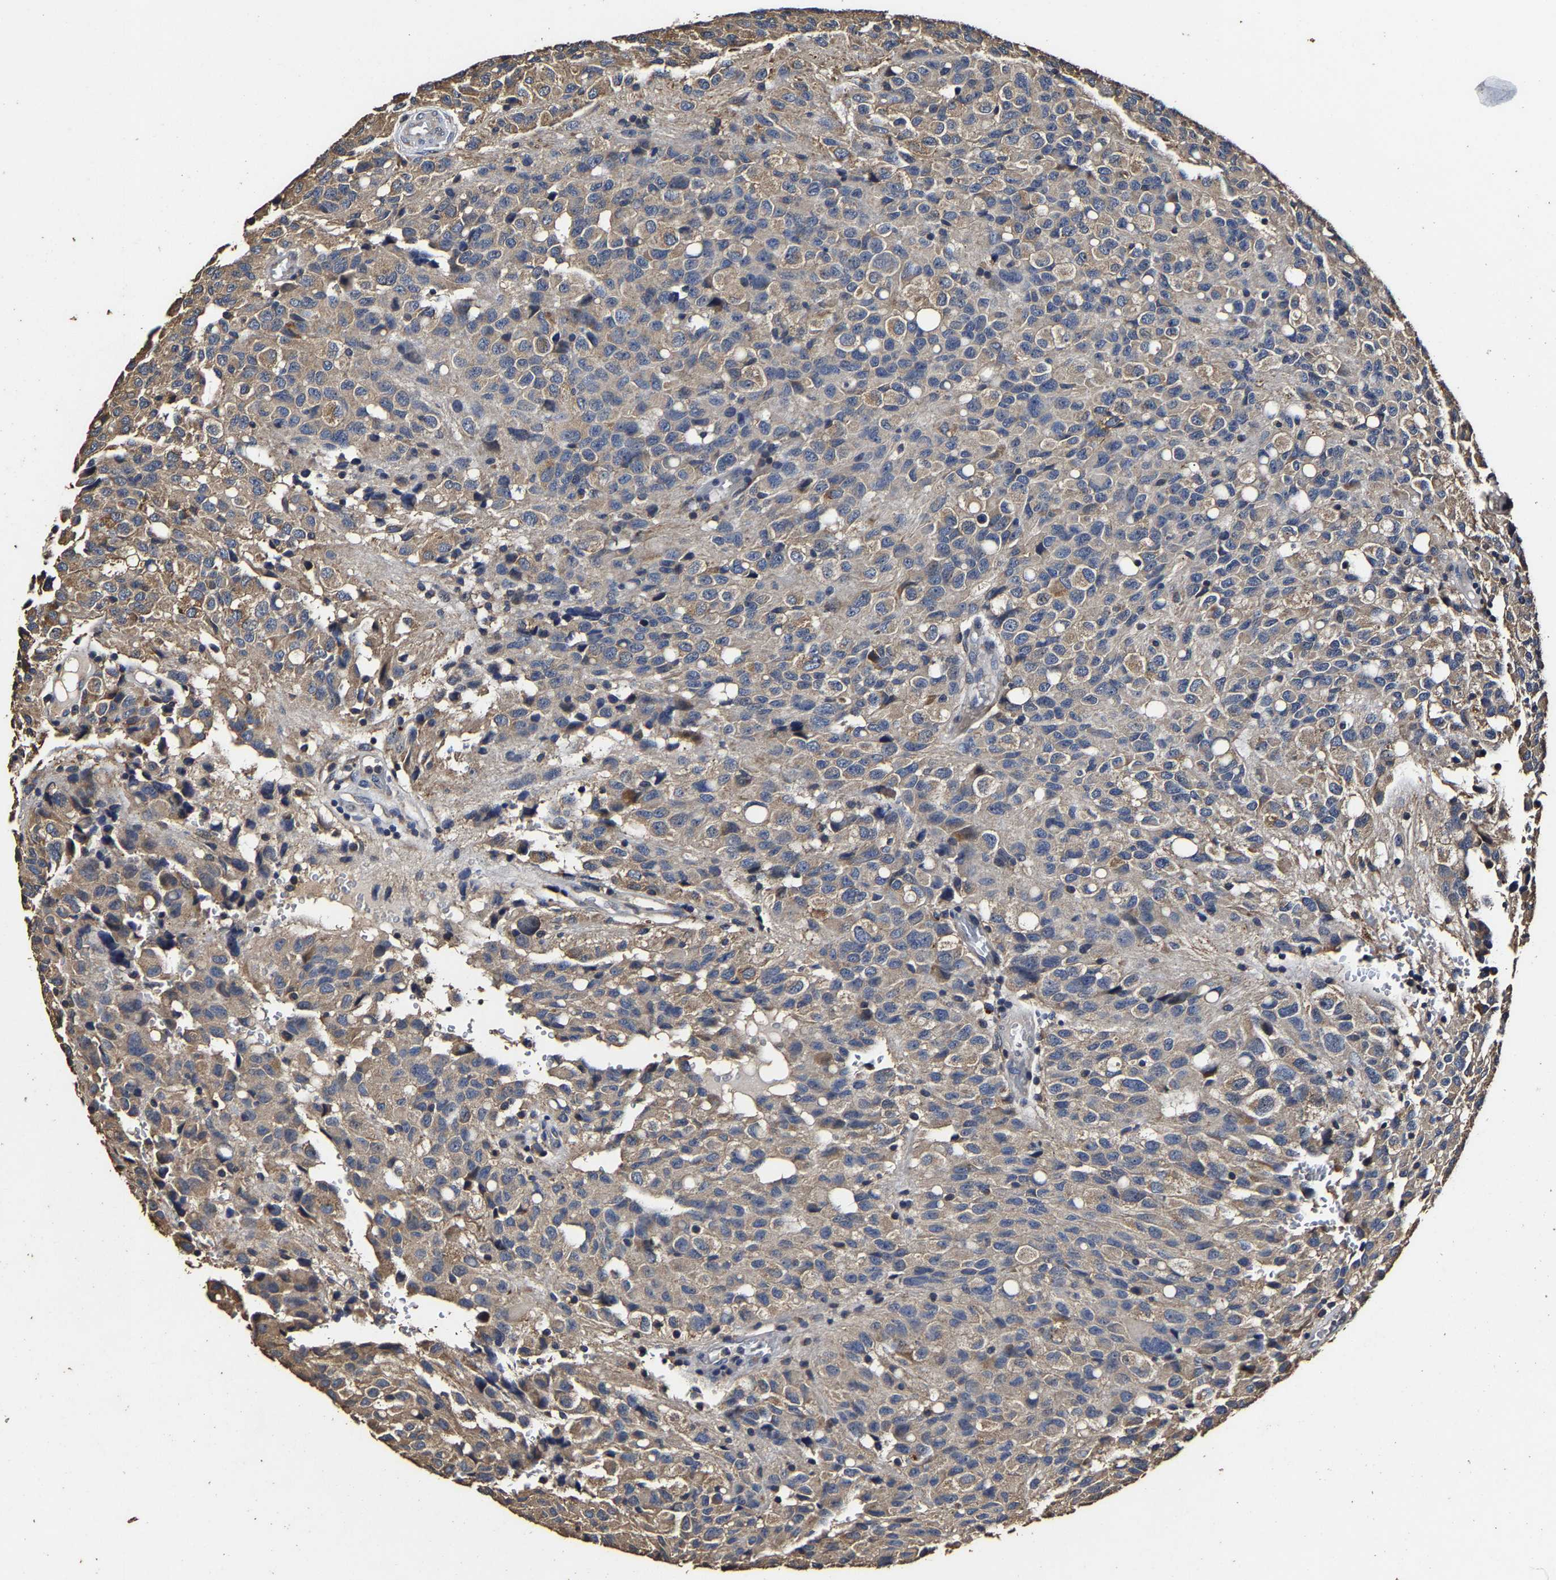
{"staining": {"intensity": "weak", "quantity": "<25%", "location": "cytoplasmic/membranous"}, "tissue": "glioma", "cell_type": "Tumor cells", "image_type": "cancer", "snomed": [{"axis": "morphology", "description": "Glioma, malignant, High grade"}, {"axis": "topography", "description": "Brain"}], "caption": "Micrograph shows no protein staining in tumor cells of glioma tissue.", "gene": "PPM1K", "patient": {"sex": "male", "age": 32}}